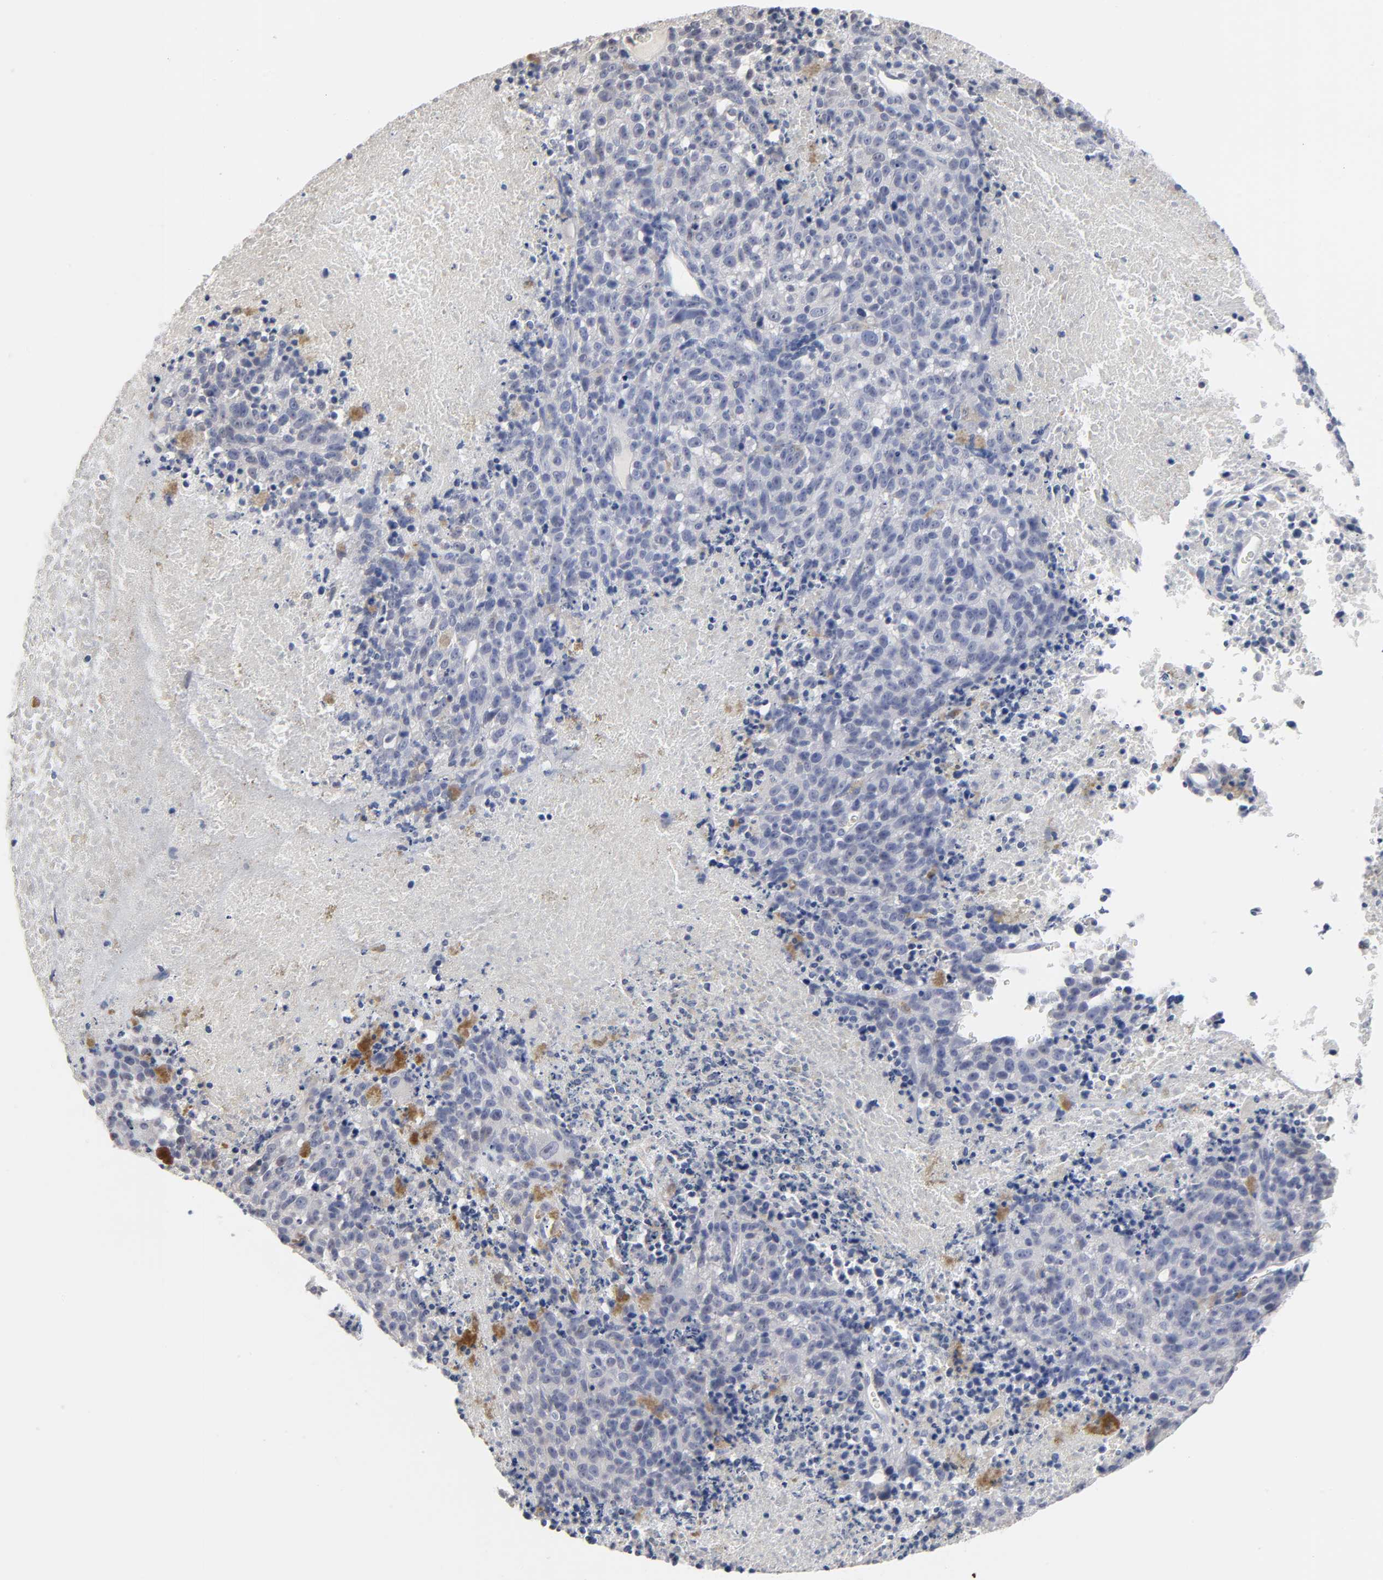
{"staining": {"intensity": "negative", "quantity": "none", "location": "none"}, "tissue": "melanoma", "cell_type": "Tumor cells", "image_type": "cancer", "snomed": [{"axis": "morphology", "description": "Malignant melanoma, Metastatic site"}, {"axis": "topography", "description": "Cerebral cortex"}], "caption": "The IHC micrograph has no significant staining in tumor cells of malignant melanoma (metastatic site) tissue.", "gene": "HNF4A", "patient": {"sex": "female", "age": 52}}